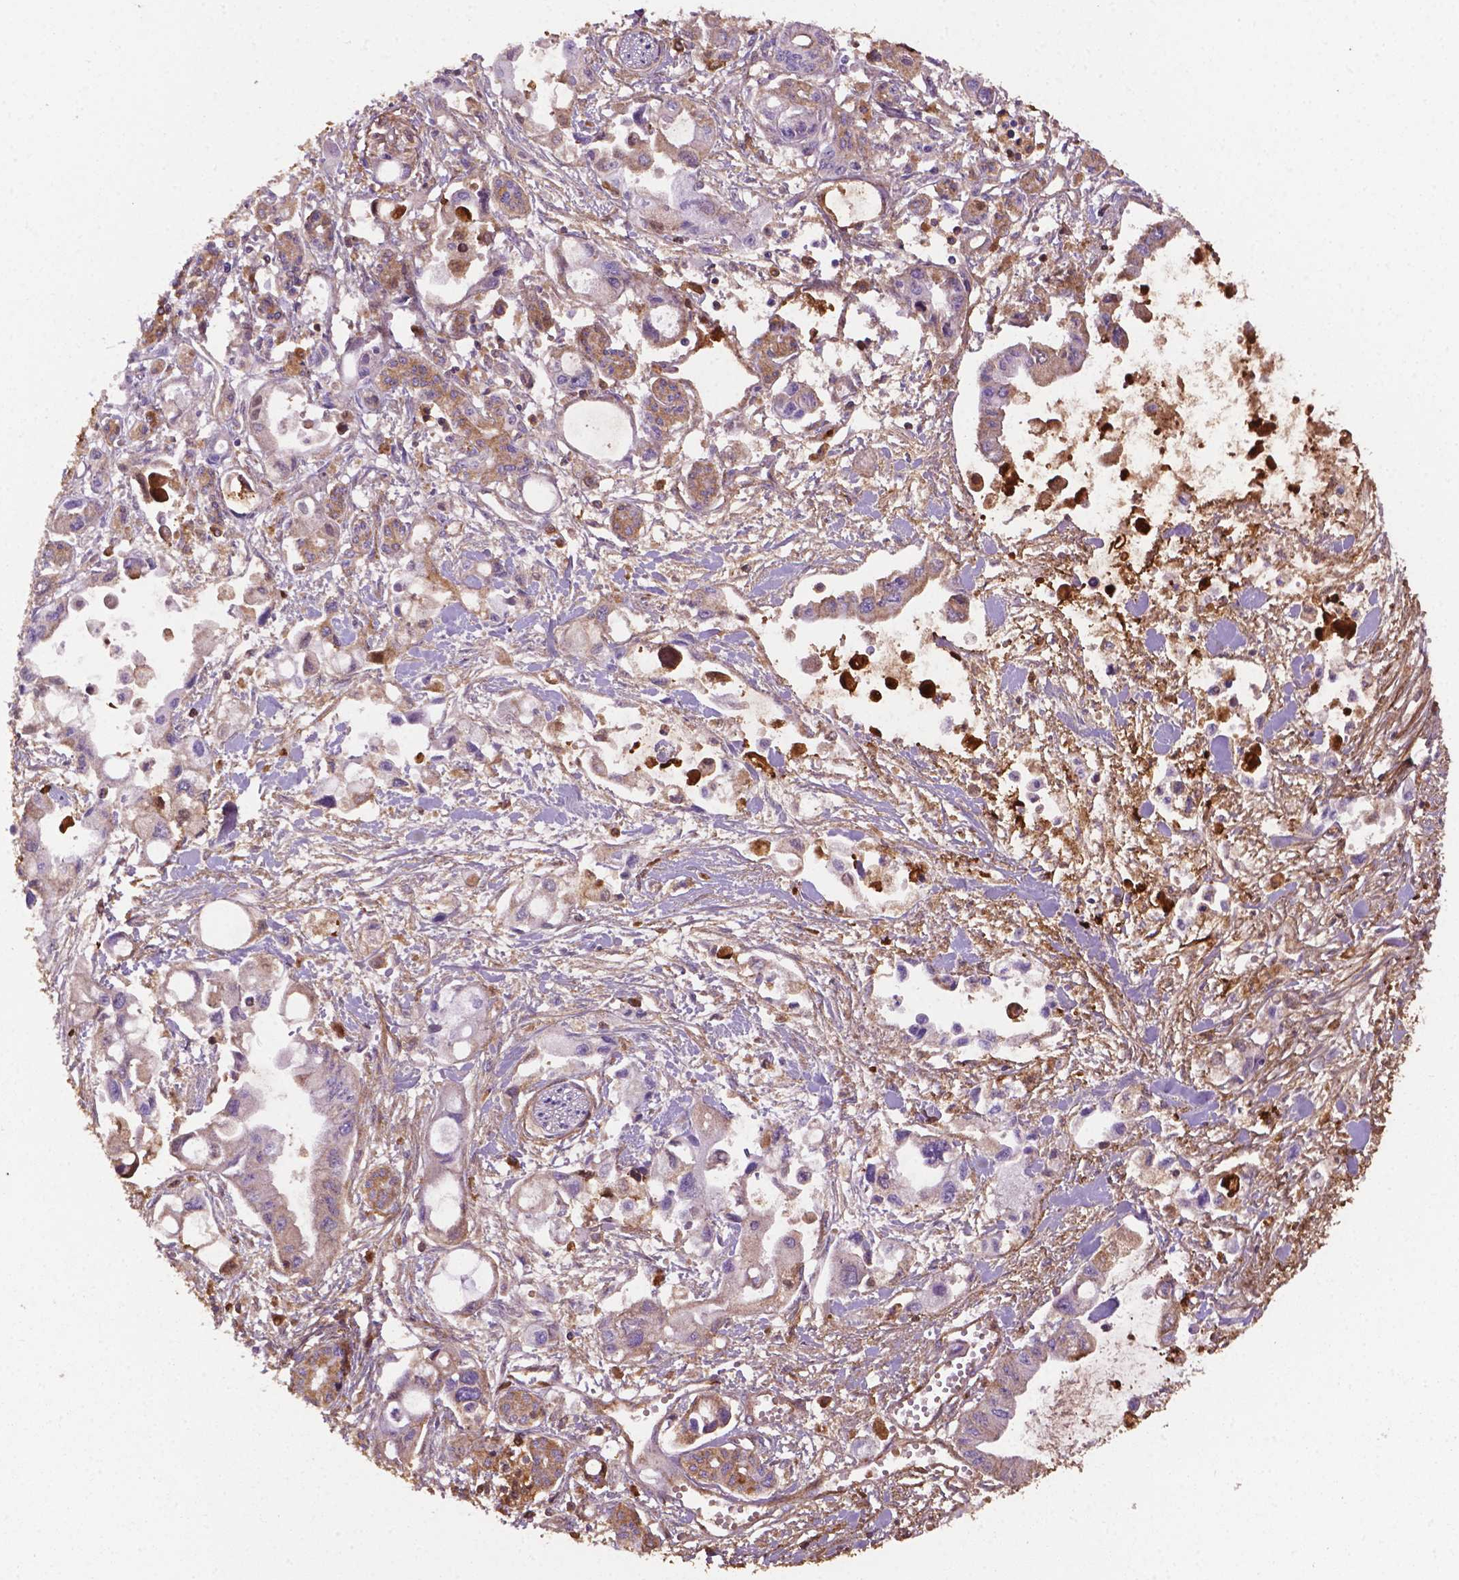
{"staining": {"intensity": "weak", "quantity": "25%-75%", "location": "cytoplasmic/membranous"}, "tissue": "pancreatic cancer", "cell_type": "Tumor cells", "image_type": "cancer", "snomed": [{"axis": "morphology", "description": "Adenocarcinoma, NOS"}, {"axis": "topography", "description": "Pancreas"}], "caption": "Adenocarcinoma (pancreatic) stained with a protein marker exhibits weak staining in tumor cells.", "gene": "FBLN1", "patient": {"sex": "female", "age": 61}}